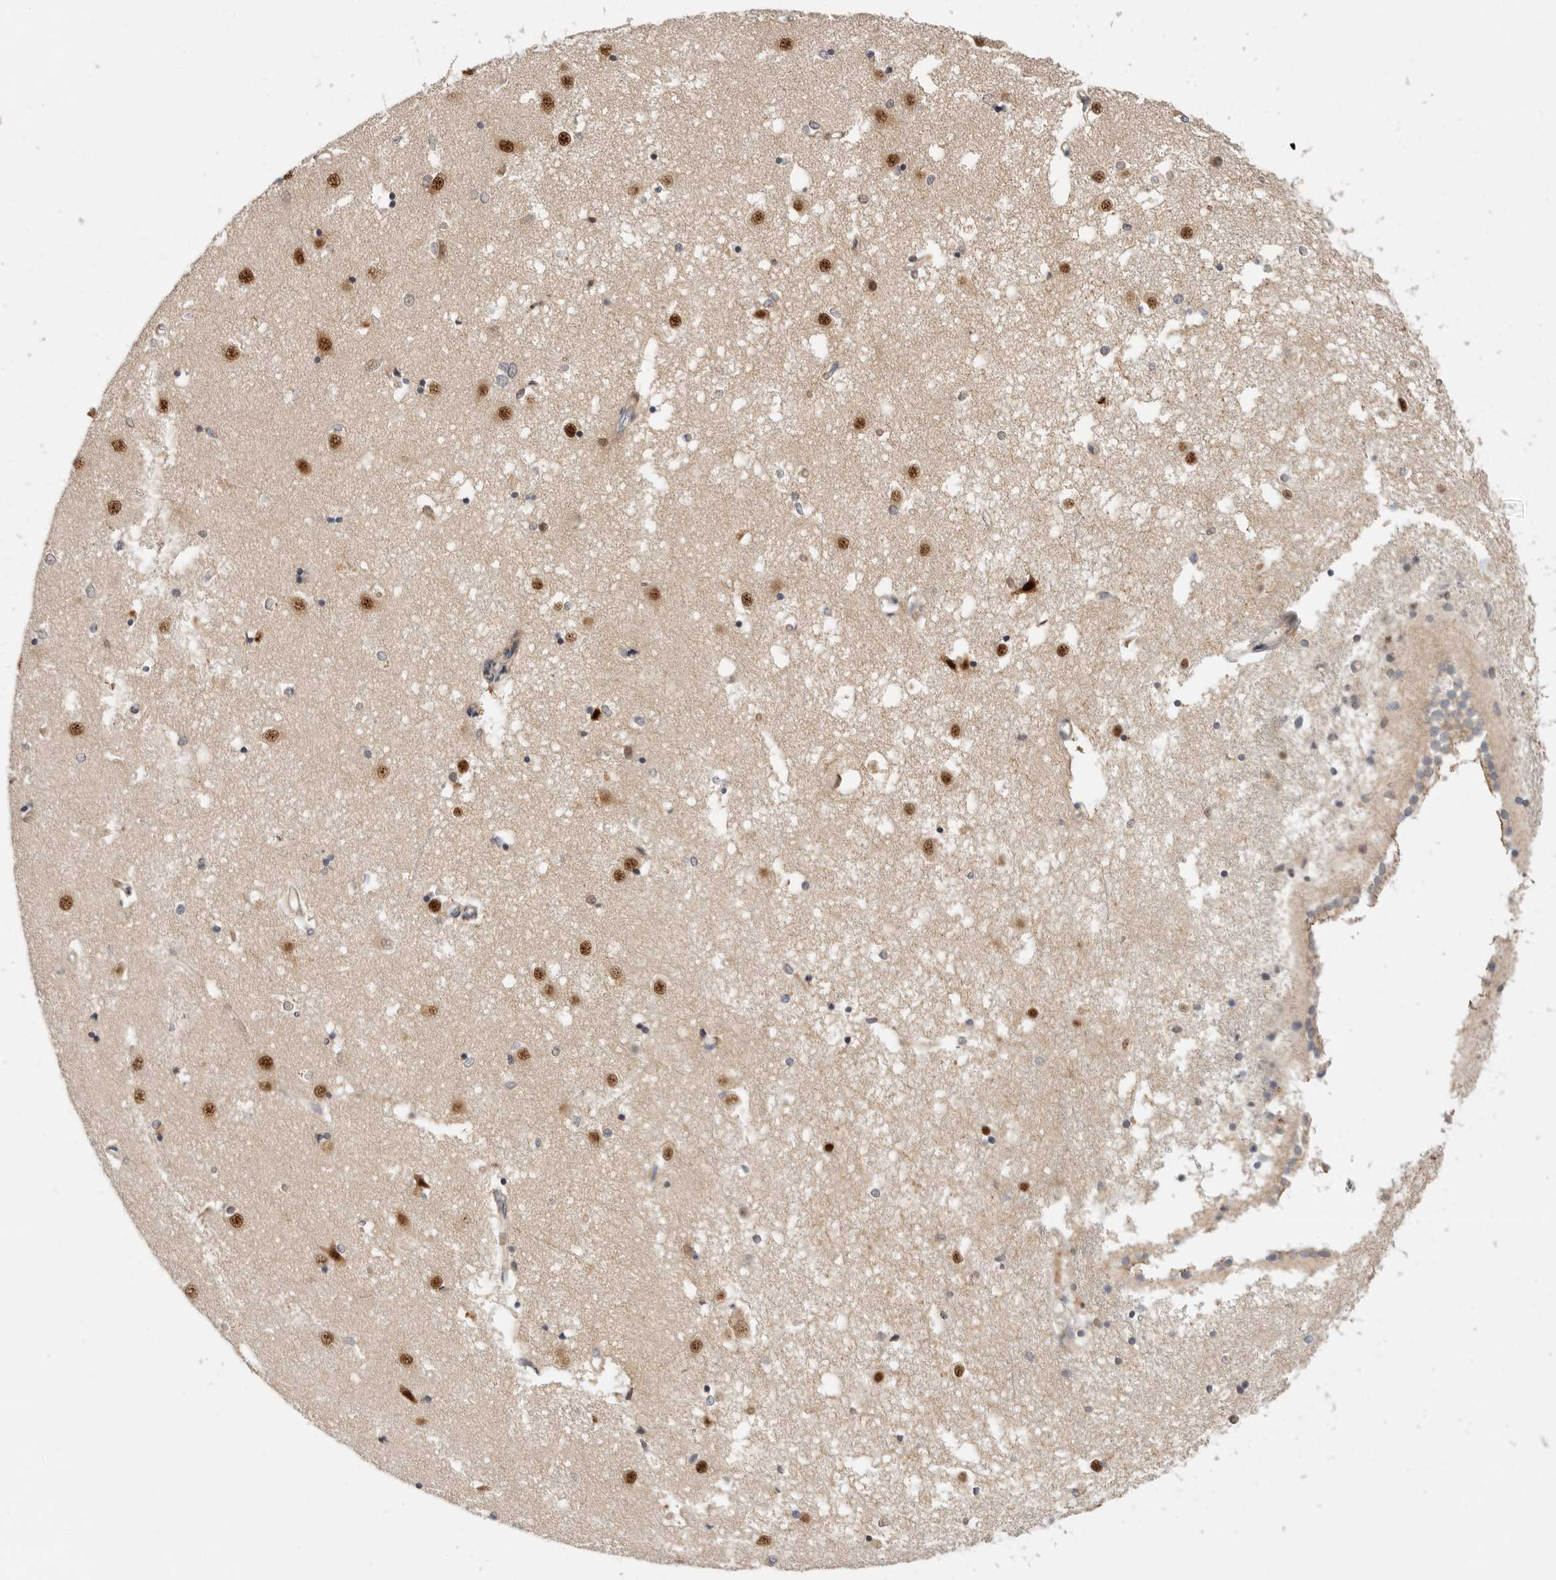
{"staining": {"intensity": "moderate", "quantity": "<25%", "location": "cytoplasmic/membranous,nuclear"}, "tissue": "caudate", "cell_type": "Glial cells", "image_type": "normal", "snomed": [{"axis": "morphology", "description": "Normal tissue, NOS"}, {"axis": "topography", "description": "Lateral ventricle wall"}], "caption": "The image demonstrates staining of benign caudate, revealing moderate cytoplasmic/membranous,nuclear protein expression (brown color) within glial cells. Nuclei are stained in blue.", "gene": "CSNK1G3", "patient": {"sex": "male", "age": 45}}